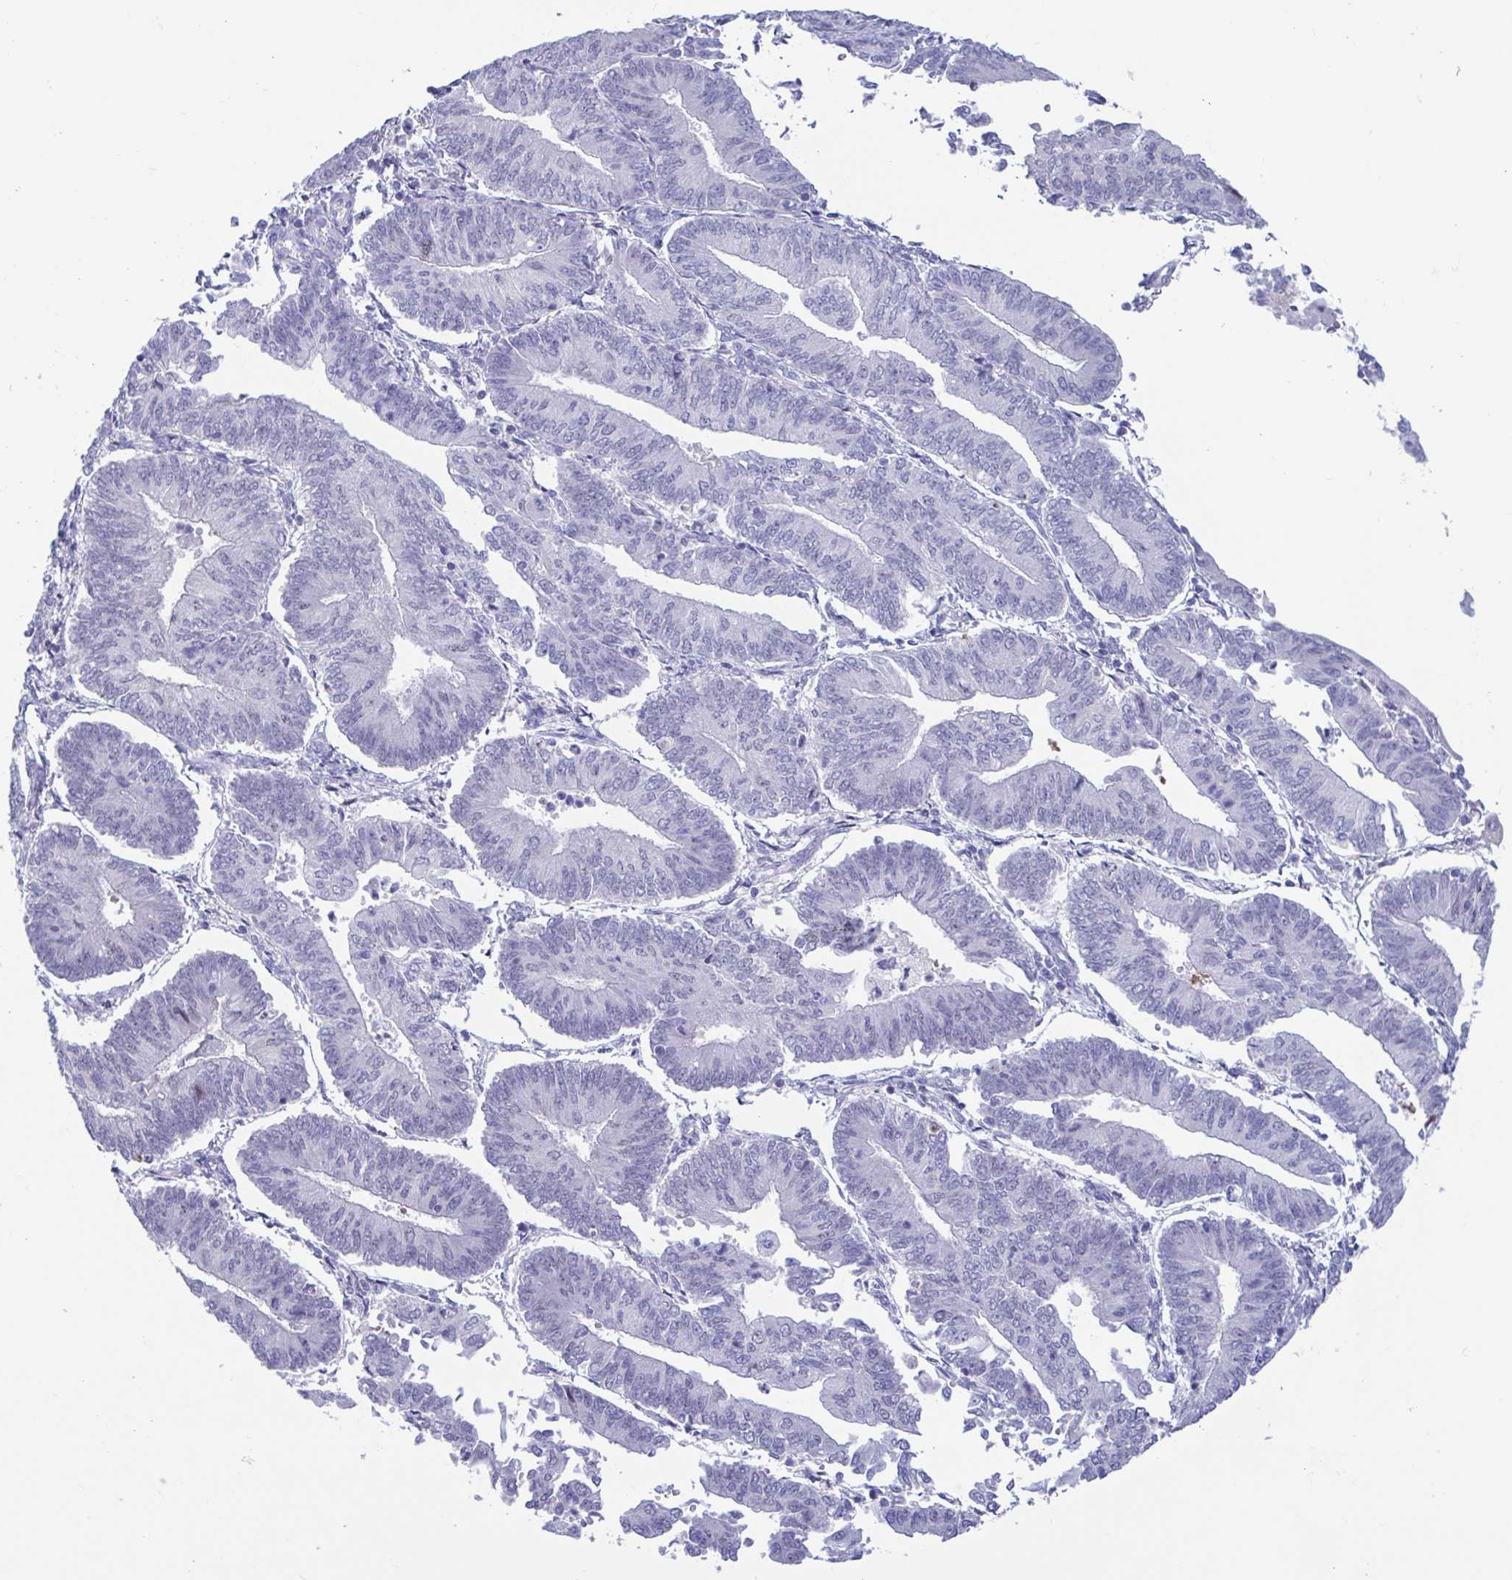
{"staining": {"intensity": "negative", "quantity": "none", "location": "none"}, "tissue": "endometrial cancer", "cell_type": "Tumor cells", "image_type": "cancer", "snomed": [{"axis": "morphology", "description": "Adenocarcinoma, NOS"}, {"axis": "topography", "description": "Endometrium"}], "caption": "Immunohistochemistry histopathology image of adenocarcinoma (endometrial) stained for a protein (brown), which shows no expression in tumor cells.", "gene": "PERM1", "patient": {"sex": "female", "age": 65}}